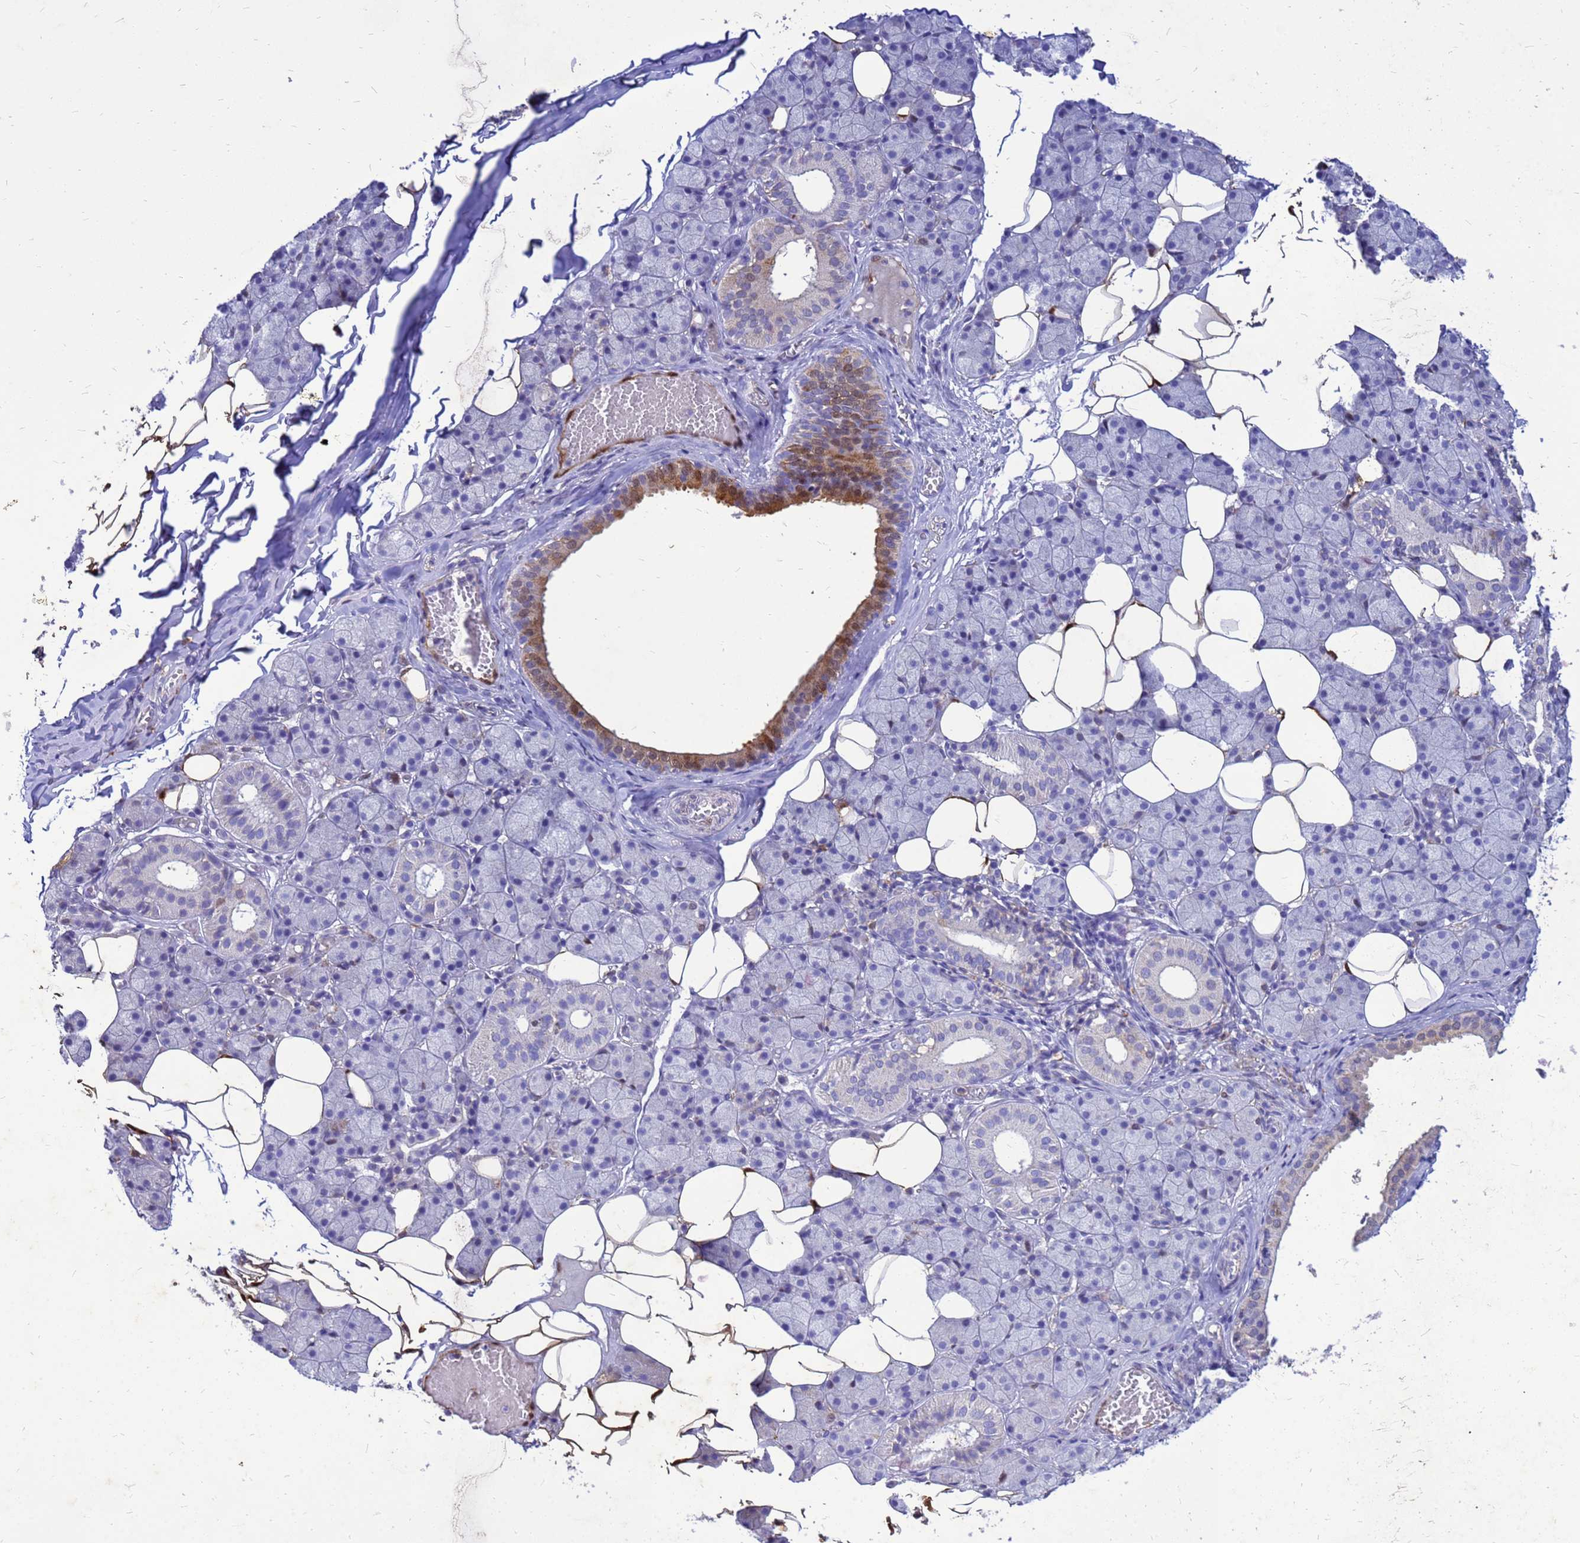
{"staining": {"intensity": "moderate", "quantity": "<25%", "location": "cytoplasmic/membranous"}, "tissue": "salivary gland", "cell_type": "Glandular cells", "image_type": "normal", "snomed": [{"axis": "morphology", "description": "Normal tissue, NOS"}, {"axis": "topography", "description": "Salivary gland"}], "caption": "A brown stain highlights moderate cytoplasmic/membranous expression of a protein in glandular cells of normal human salivary gland. (DAB (3,3'-diaminobenzidine) IHC, brown staining for protein, blue staining for nuclei).", "gene": "AKR1C1", "patient": {"sex": "female", "age": 33}}